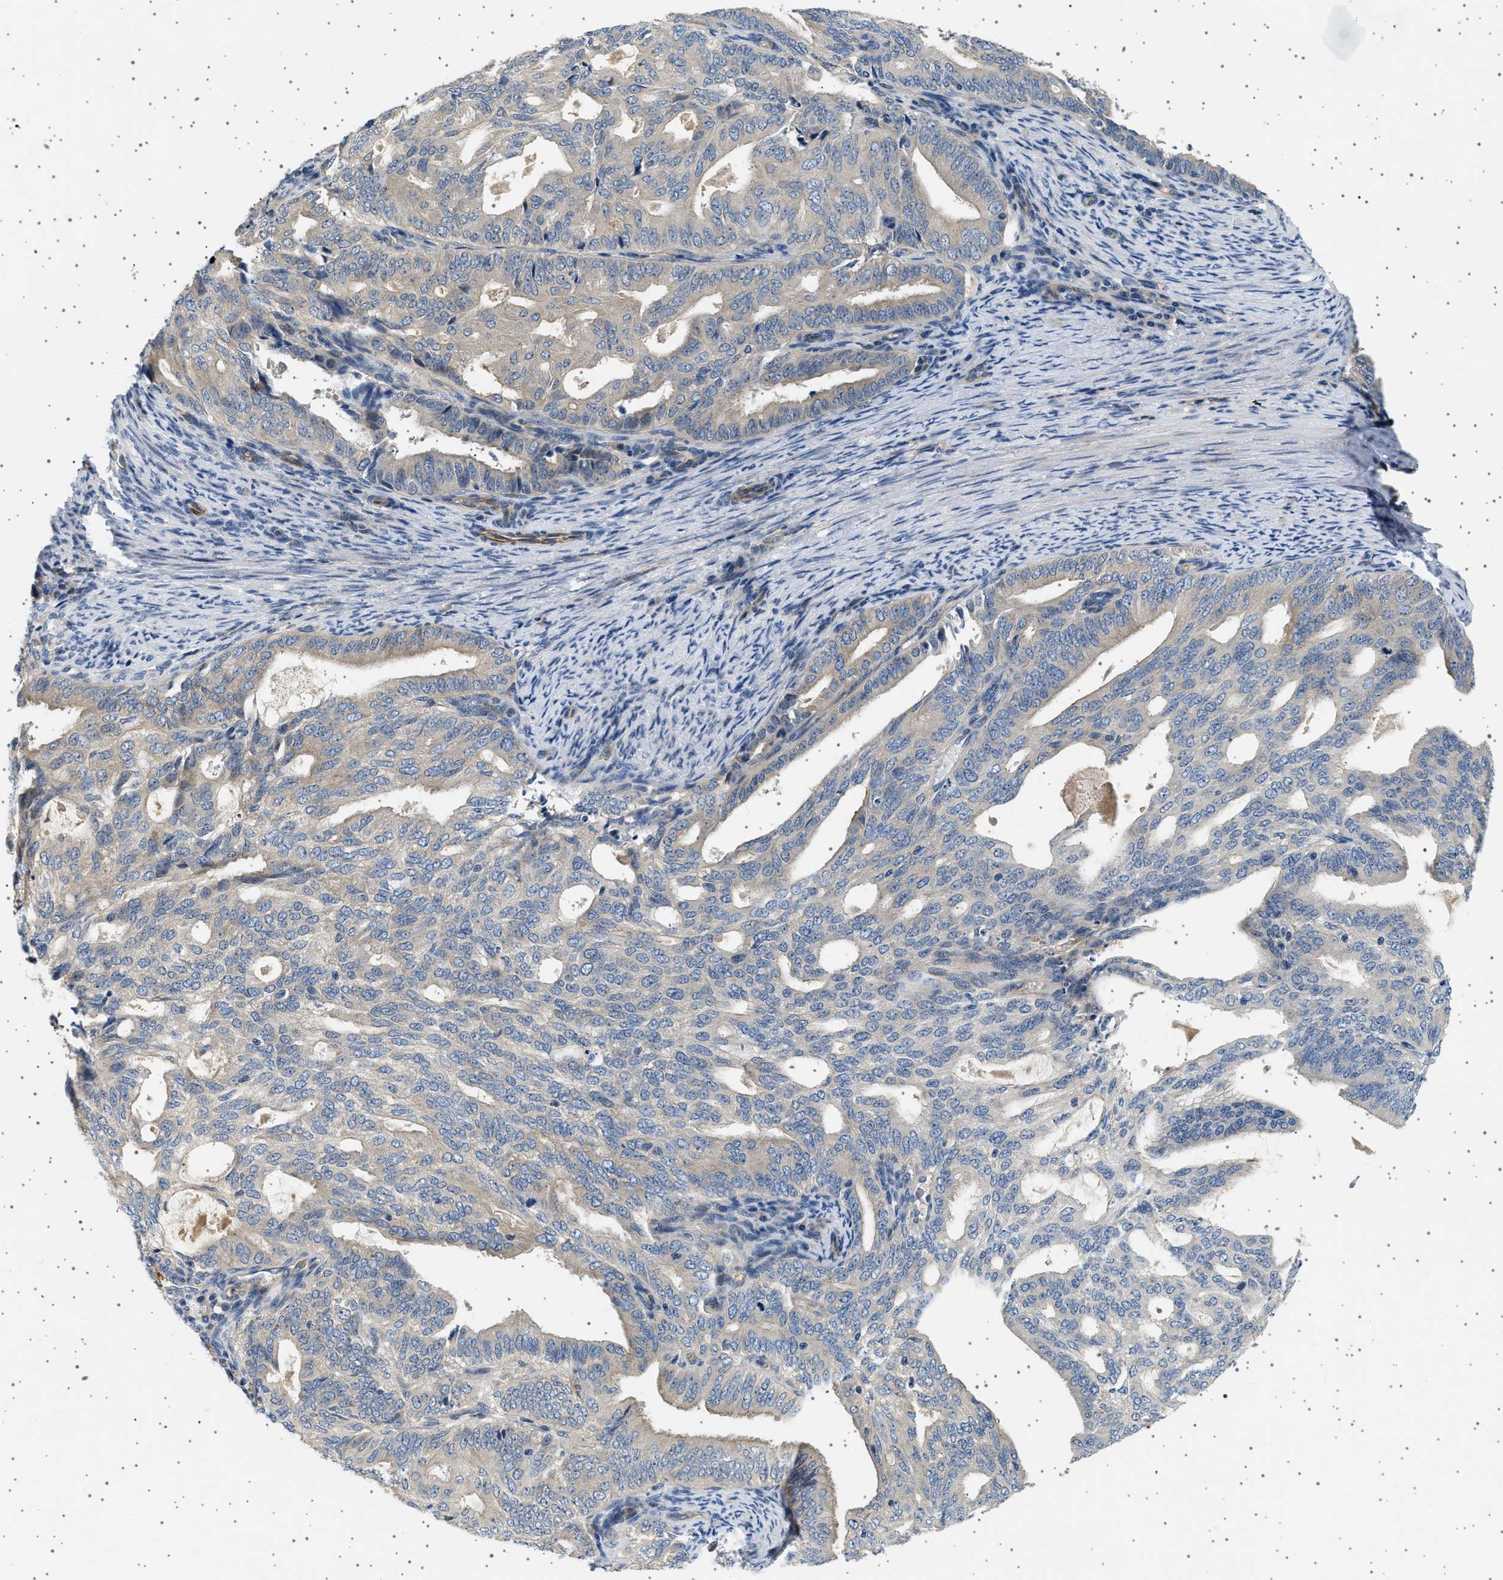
{"staining": {"intensity": "weak", "quantity": "25%-75%", "location": "cytoplasmic/membranous"}, "tissue": "endometrial cancer", "cell_type": "Tumor cells", "image_type": "cancer", "snomed": [{"axis": "morphology", "description": "Adenocarcinoma, NOS"}, {"axis": "topography", "description": "Endometrium"}], "caption": "Immunohistochemistry (IHC) of human endometrial cancer (adenocarcinoma) displays low levels of weak cytoplasmic/membranous staining in about 25%-75% of tumor cells. The staining was performed using DAB, with brown indicating positive protein expression. Nuclei are stained blue with hematoxylin.", "gene": "PLPP6", "patient": {"sex": "female", "age": 58}}